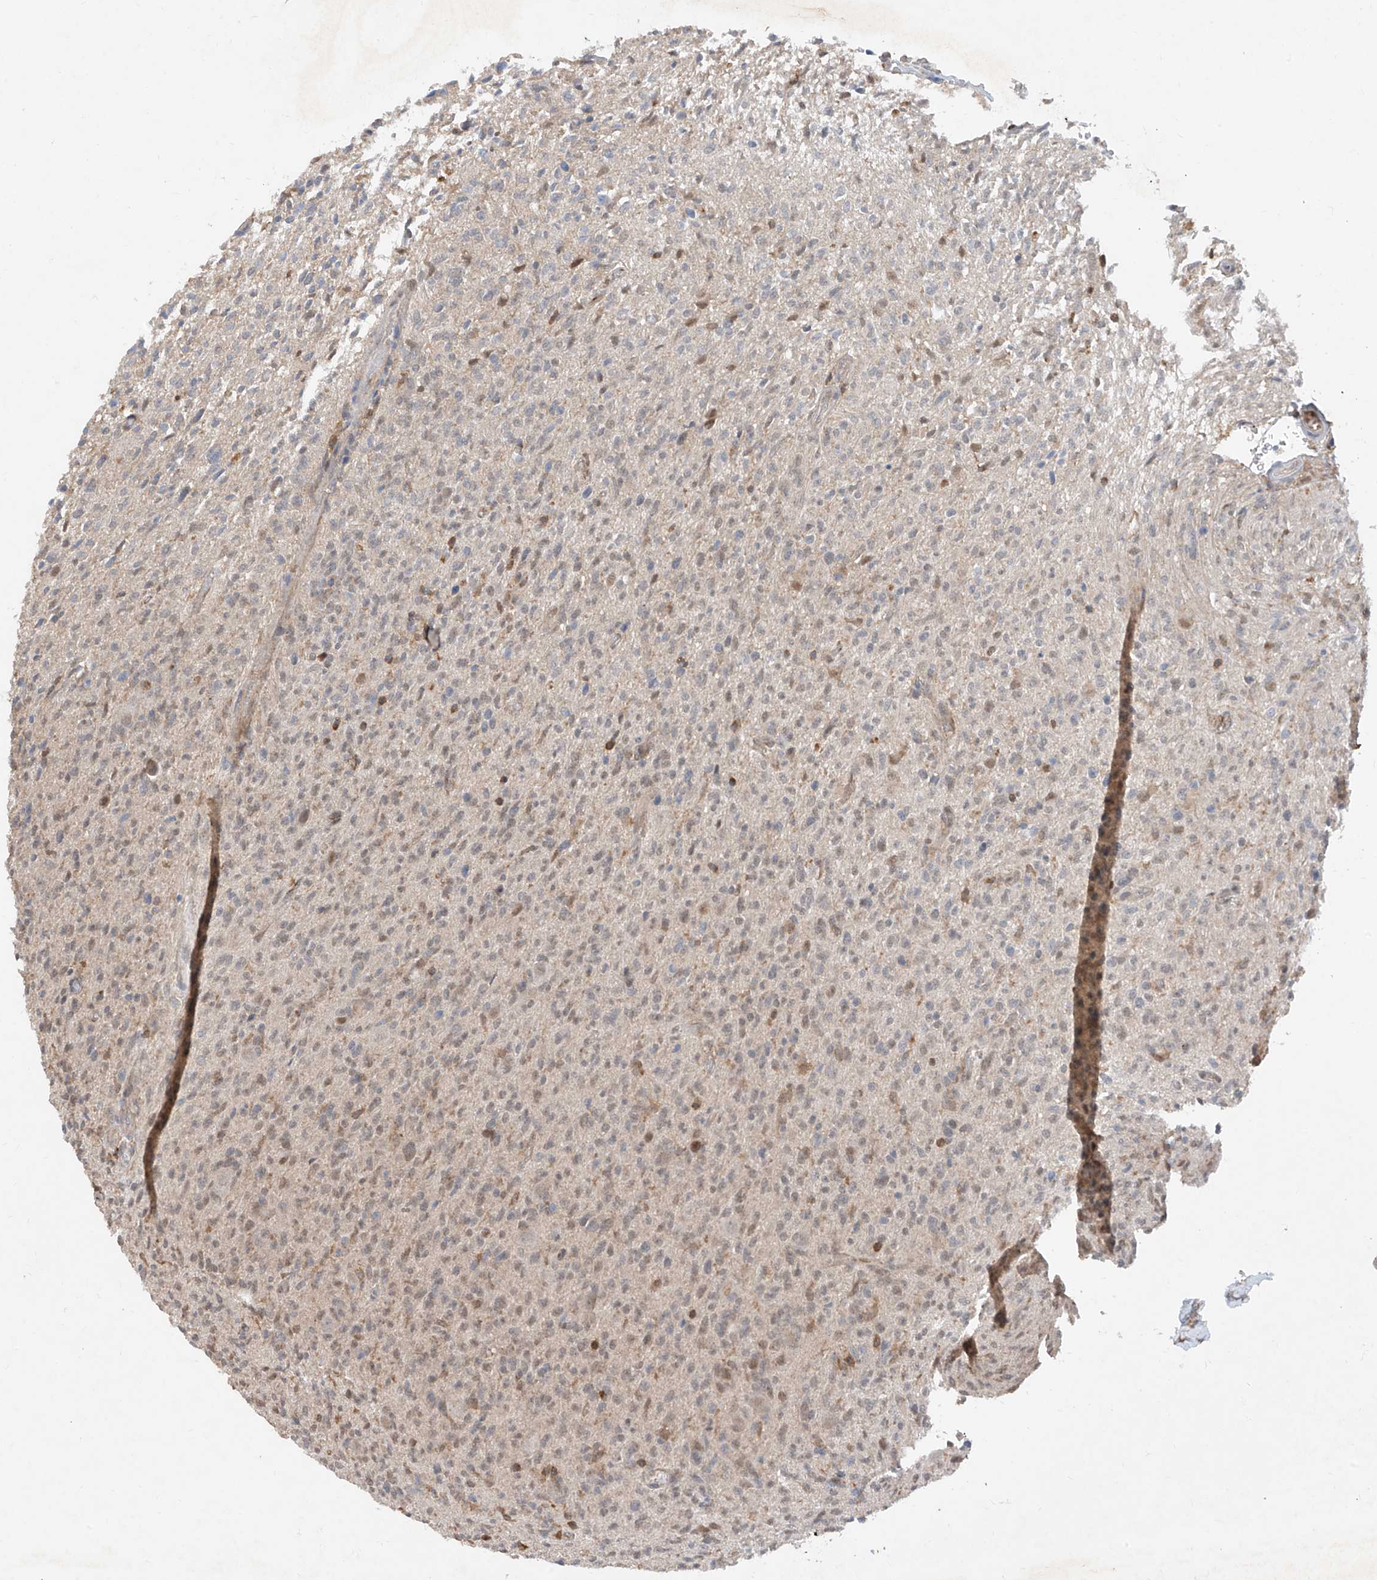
{"staining": {"intensity": "weak", "quantity": "25%-75%", "location": "nuclear"}, "tissue": "glioma", "cell_type": "Tumor cells", "image_type": "cancer", "snomed": [{"axis": "morphology", "description": "Glioma, malignant, High grade"}, {"axis": "topography", "description": "Brain"}], "caption": "This image displays immunohistochemistry (IHC) staining of human glioma, with low weak nuclear positivity in approximately 25%-75% of tumor cells.", "gene": "ZNF358", "patient": {"sex": "female", "age": 57}}